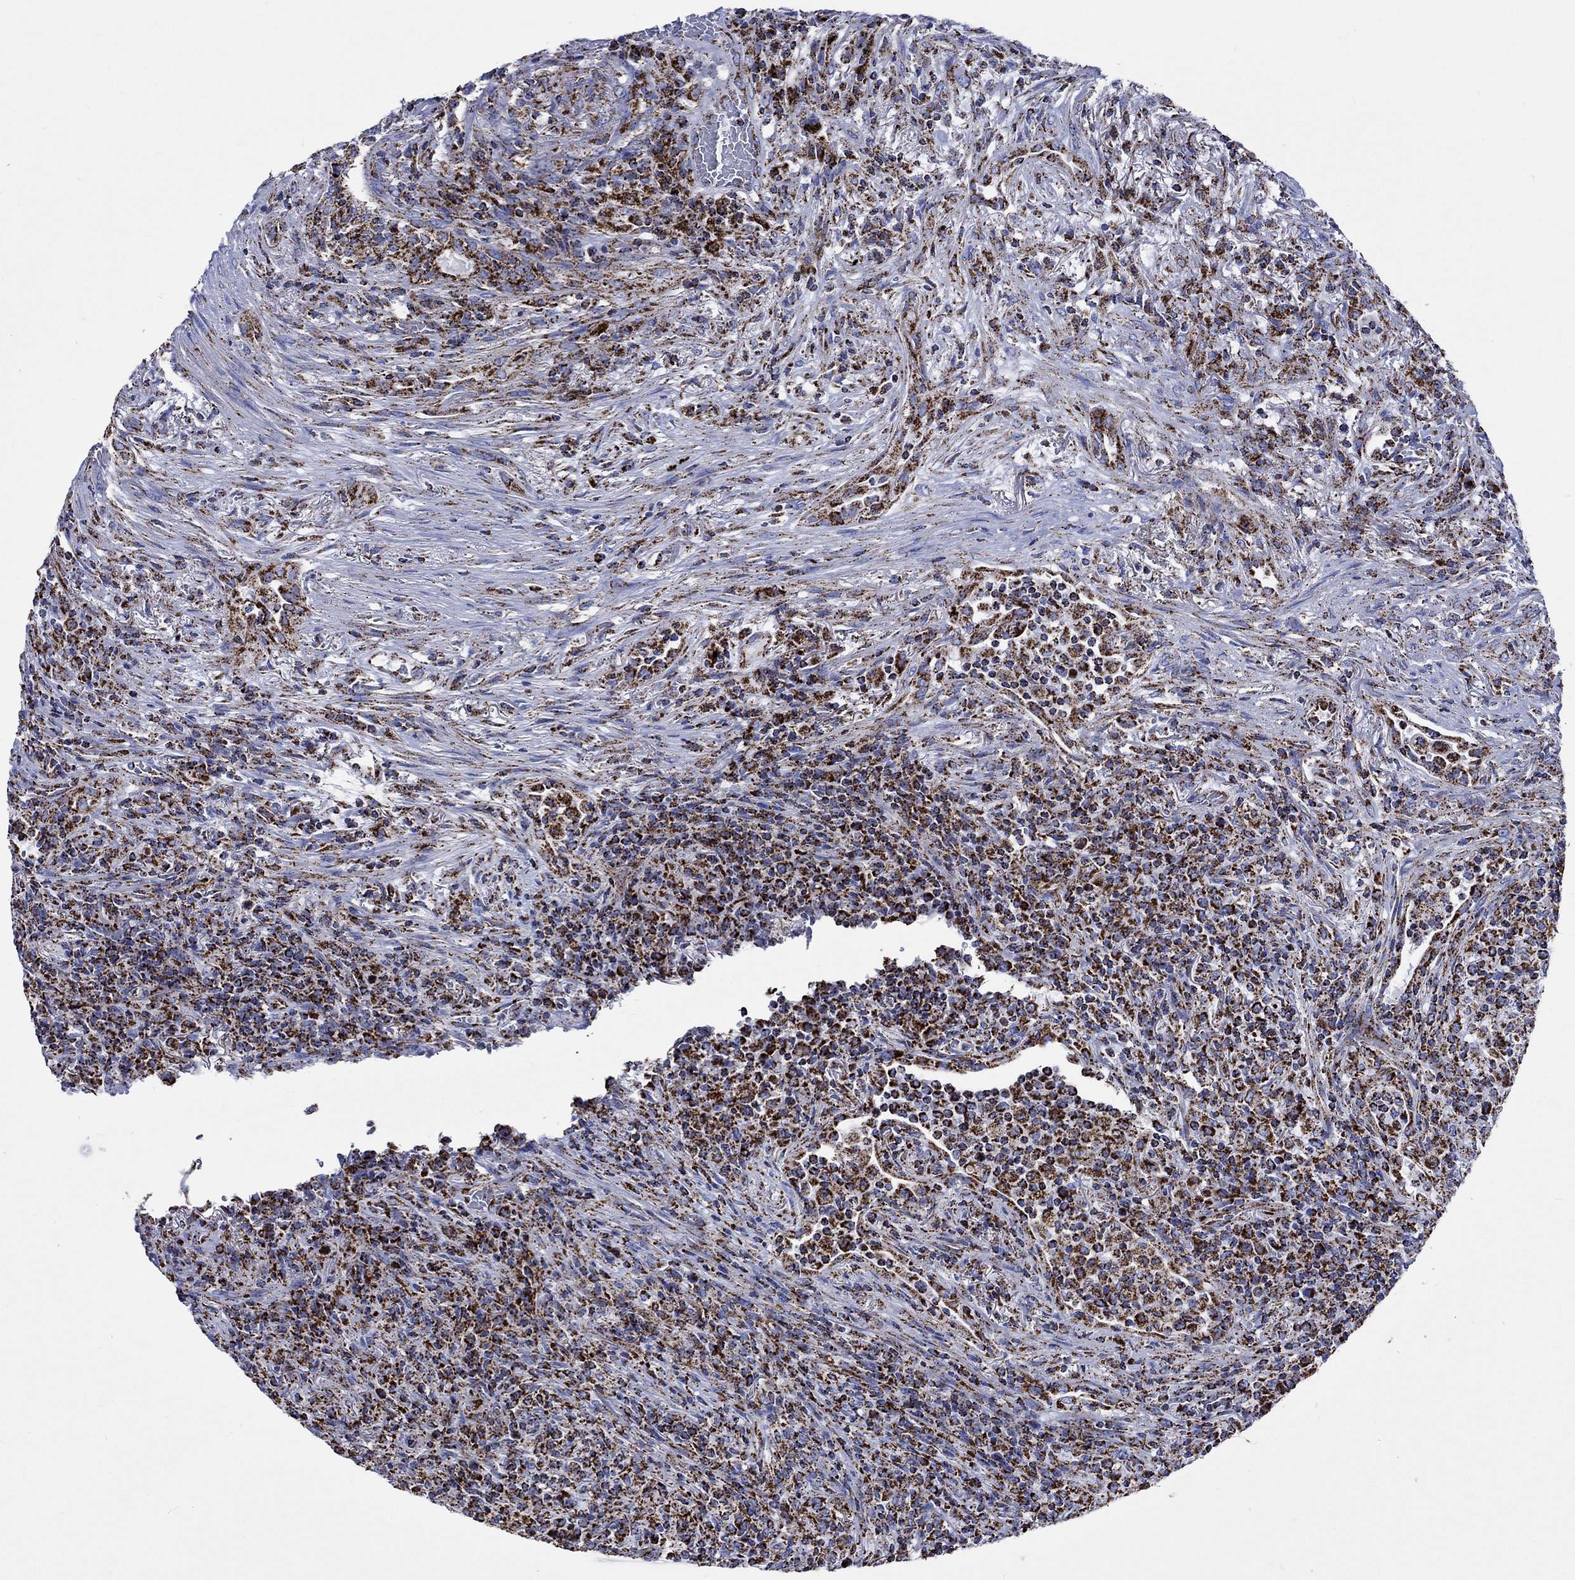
{"staining": {"intensity": "strong", "quantity": ">75%", "location": "cytoplasmic/membranous"}, "tissue": "lymphoma", "cell_type": "Tumor cells", "image_type": "cancer", "snomed": [{"axis": "morphology", "description": "Malignant lymphoma, non-Hodgkin's type, High grade"}, {"axis": "topography", "description": "Lung"}], "caption": "High-grade malignant lymphoma, non-Hodgkin's type stained for a protein reveals strong cytoplasmic/membranous positivity in tumor cells.", "gene": "RCE1", "patient": {"sex": "male", "age": 79}}